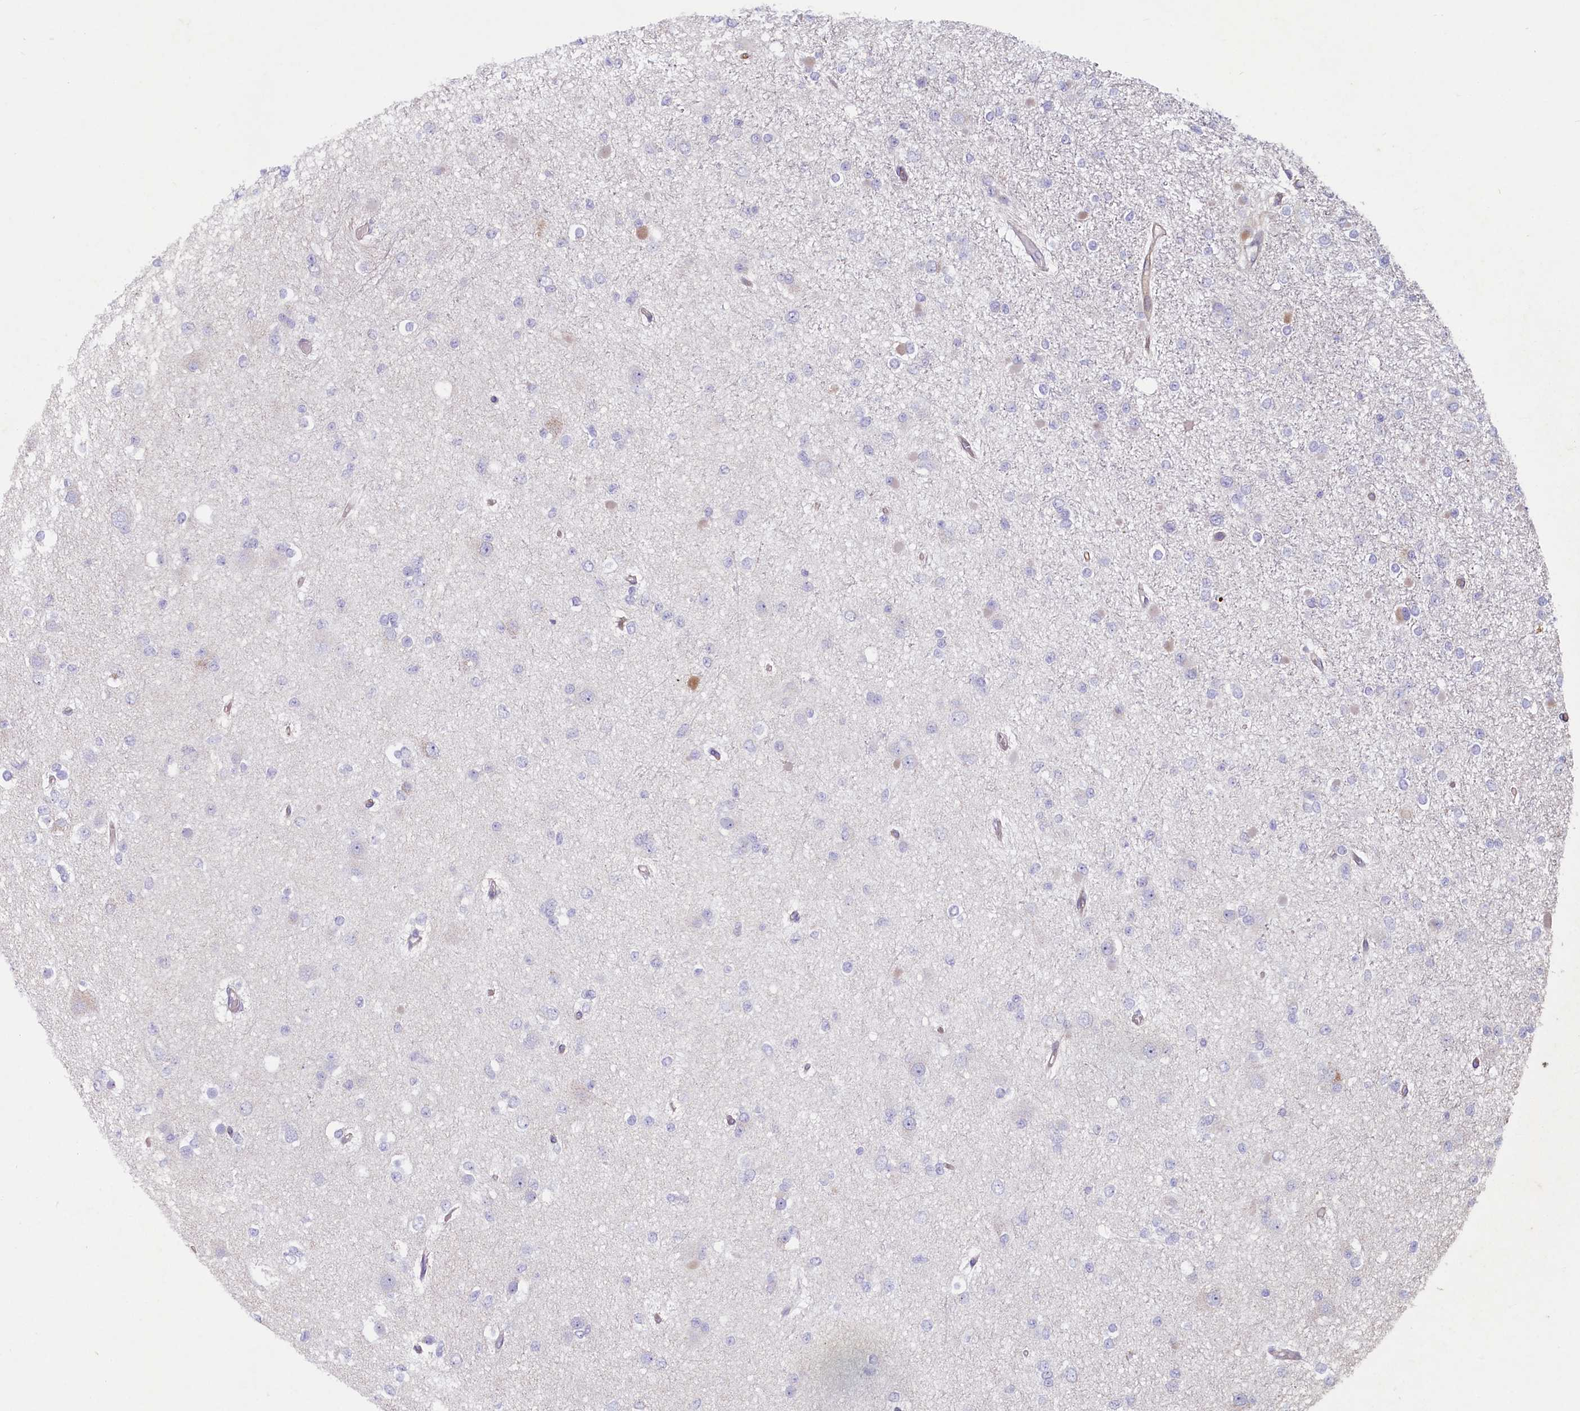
{"staining": {"intensity": "negative", "quantity": "none", "location": "none"}, "tissue": "glioma", "cell_type": "Tumor cells", "image_type": "cancer", "snomed": [{"axis": "morphology", "description": "Glioma, malignant, Low grade"}, {"axis": "topography", "description": "Brain"}], "caption": "Immunohistochemistry (IHC) histopathology image of glioma stained for a protein (brown), which exhibits no expression in tumor cells.", "gene": "LMOD3", "patient": {"sex": "female", "age": 22}}